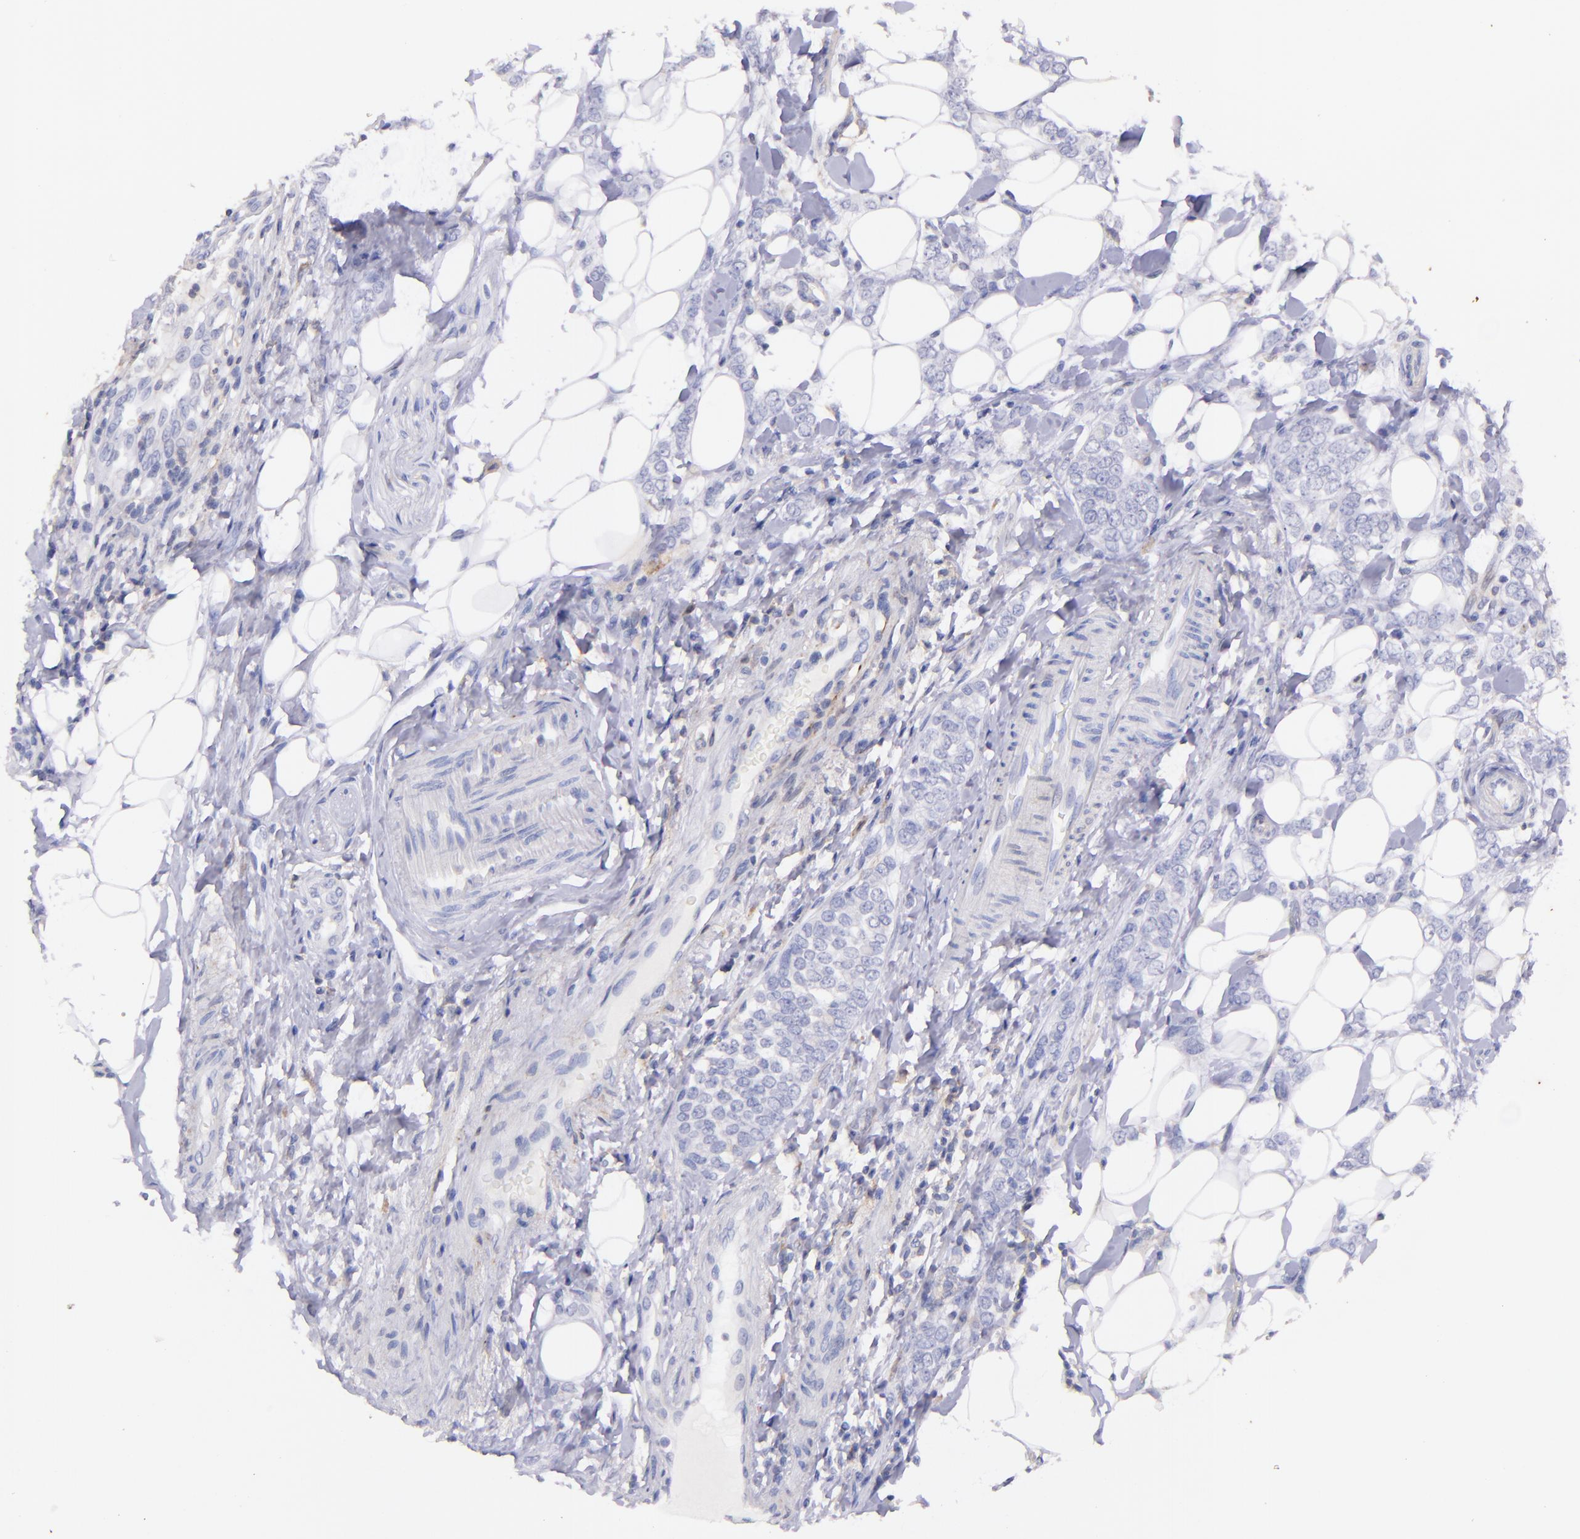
{"staining": {"intensity": "negative", "quantity": "none", "location": "none"}, "tissue": "breast cancer", "cell_type": "Tumor cells", "image_type": "cancer", "snomed": [{"axis": "morphology", "description": "Normal tissue, NOS"}, {"axis": "morphology", "description": "Lobular carcinoma"}, {"axis": "topography", "description": "Breast"}], "caption": "DAB (3,3'-diaminobenzidine) immunohistochemical staining of human breast lobular carcinoma demonstrates no significant expression in tumor cells. Nuclei are stained in blue.", "gene": "RET", "patient": {"sex": "female", "age": 47}}